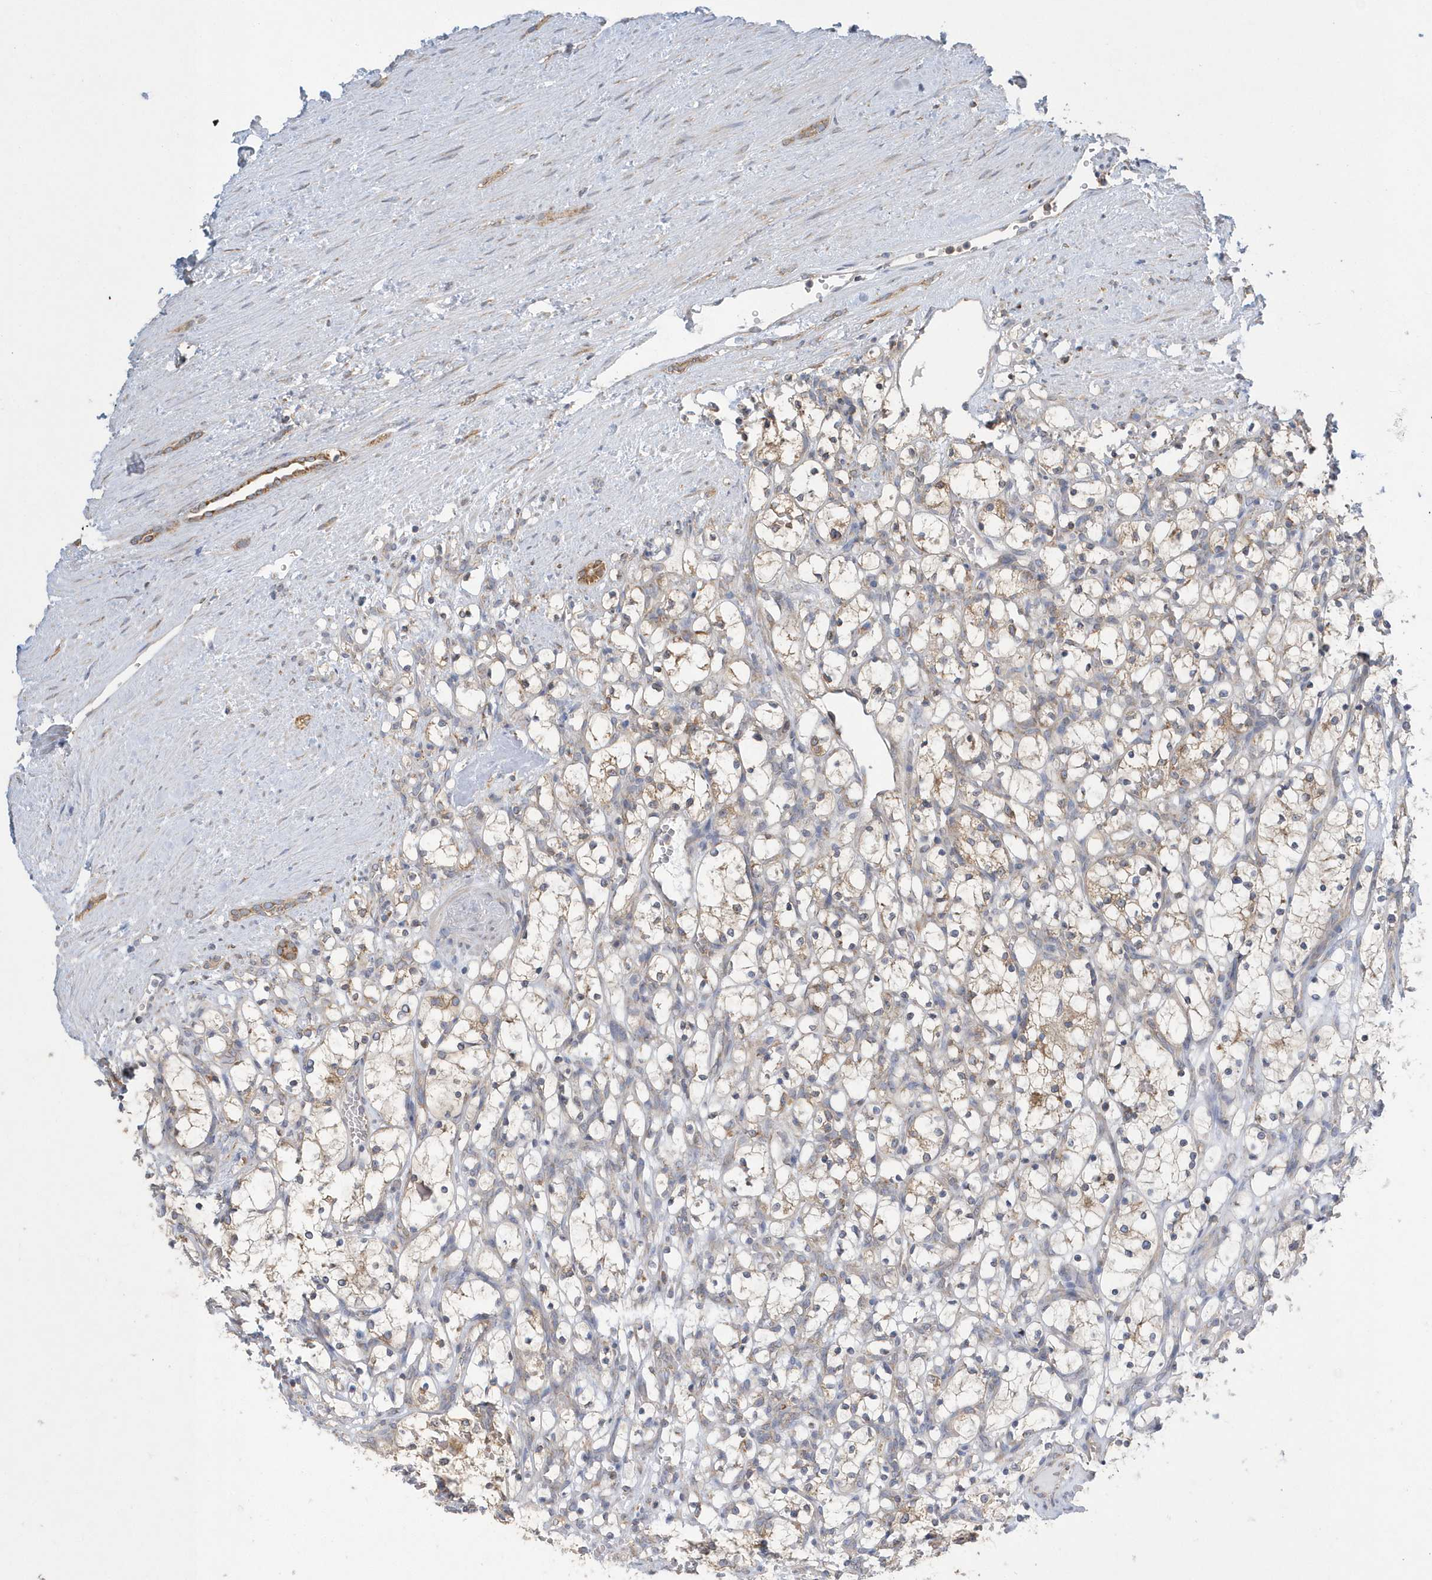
{"staining": {"intensity": "moderate", "quantity": ">75%", "location": "cytoplasmic/membranous"}, "tissue": "renal cancer", "cell_type": "Tumor cells", "image_type": "cancer", "snomed": [{"axis": "morphology", "description": "Adenocarcinoma, NOS"}, {"axis": "topography", "description": "Kidney"}], "caption": "Adenocarcinoma (renal) tissue reveals moderate cytoplasmic/membranous staining in approximately >75% of tumor cells (DAB (3,3'-diaminobenzidine) IHC, brown staining for protein, blue staining for nuclei).", "gene": "SPATA5", "patient": {"sex": "female", "age": 69}}